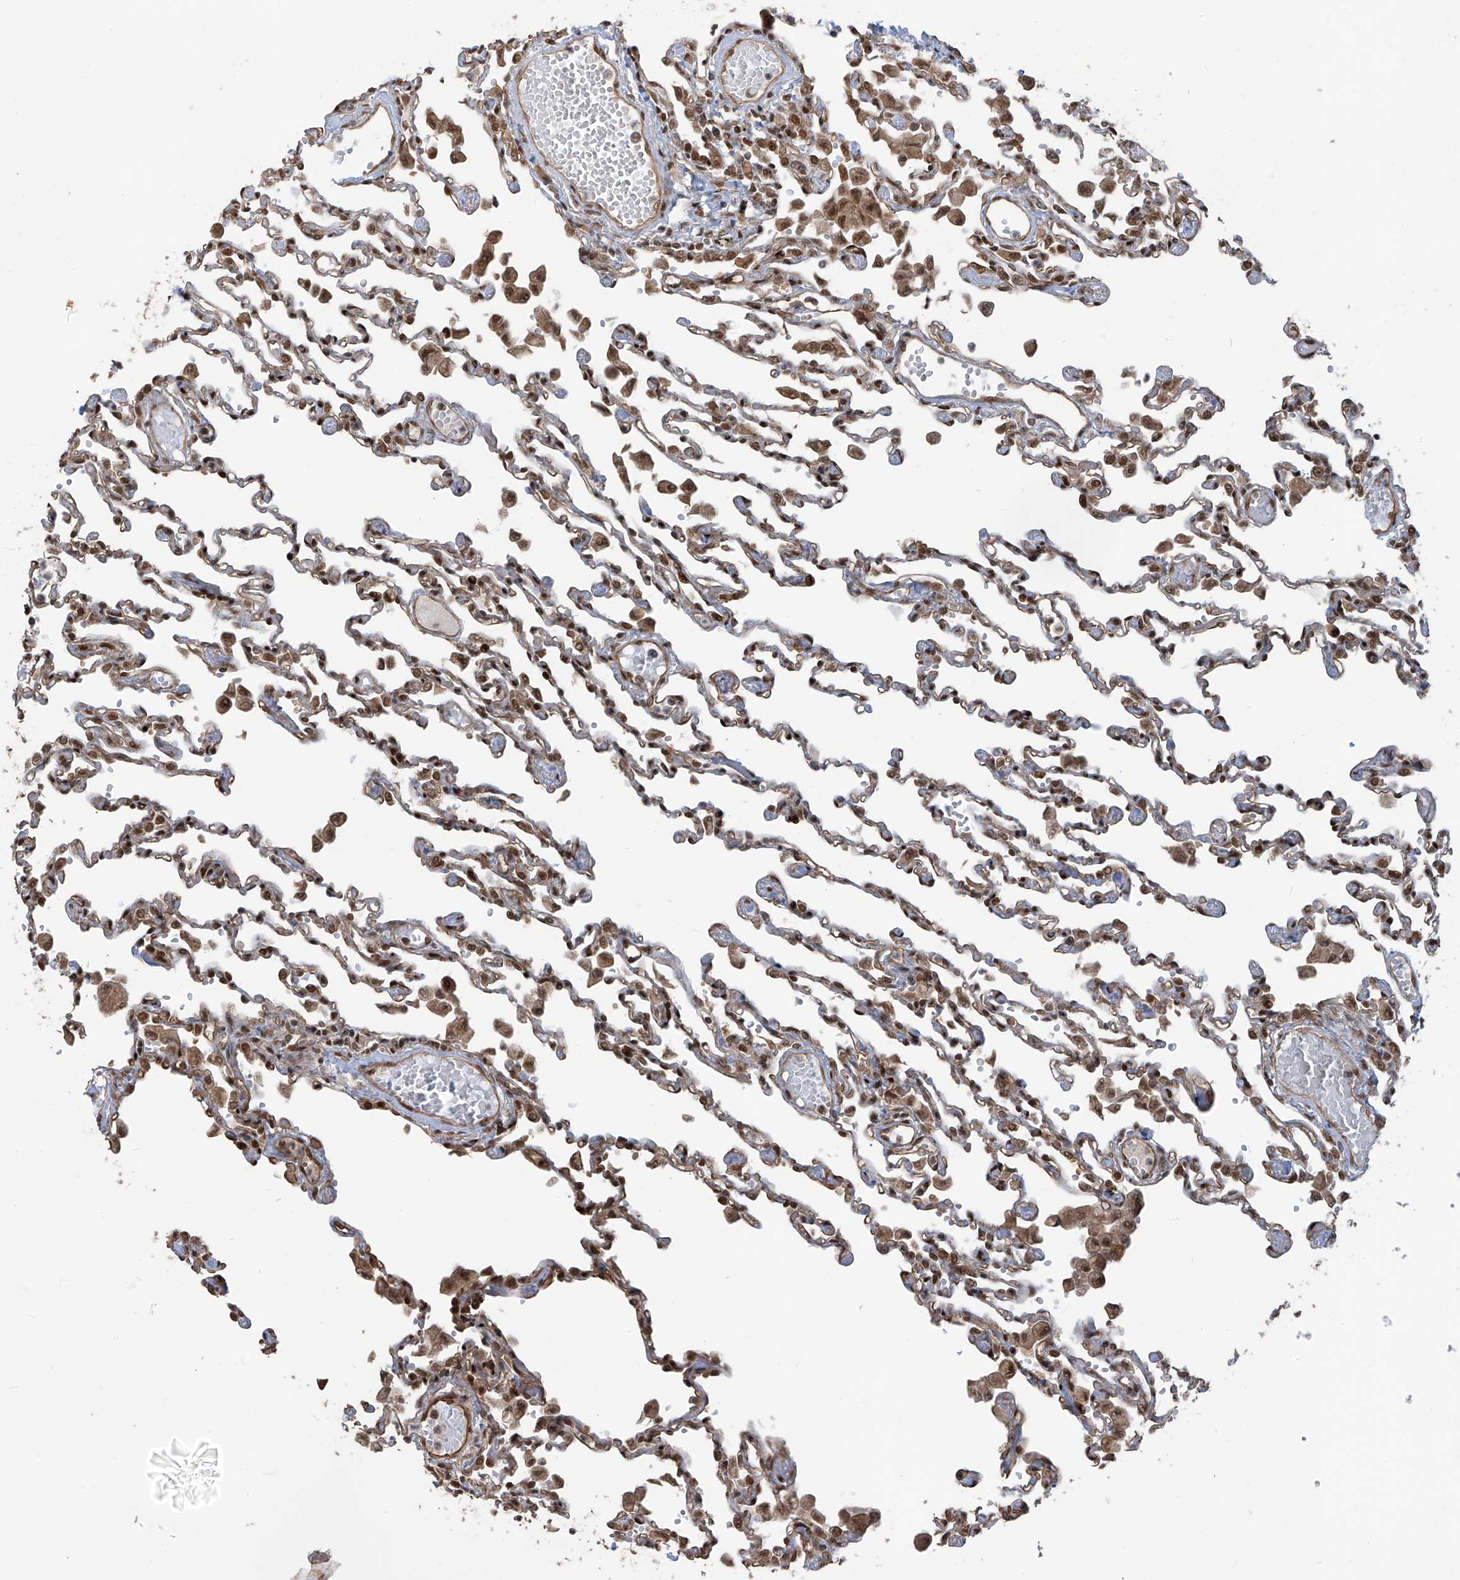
{"staining": {"intensity": "moderate", "quantity": ">75%", "location": "nuclear"}, "tissue": "lung", "cell_type": "Alveolar cells", "image_type": "normal", "snomed": [{"axis": "morphology", "description": "Normal tissue, NOS"}, {"axis": "topography", "description": "Bronchus"}, {"axis": "topography", "description": "Lung"}], "caption": "Protein positivity by IHC shows moderate nuclear staining in about >75% of alveolar cells in unremarkable lung.", "gene": "ARHGEF3", "patient": {"sex": "female", "age": 49}}